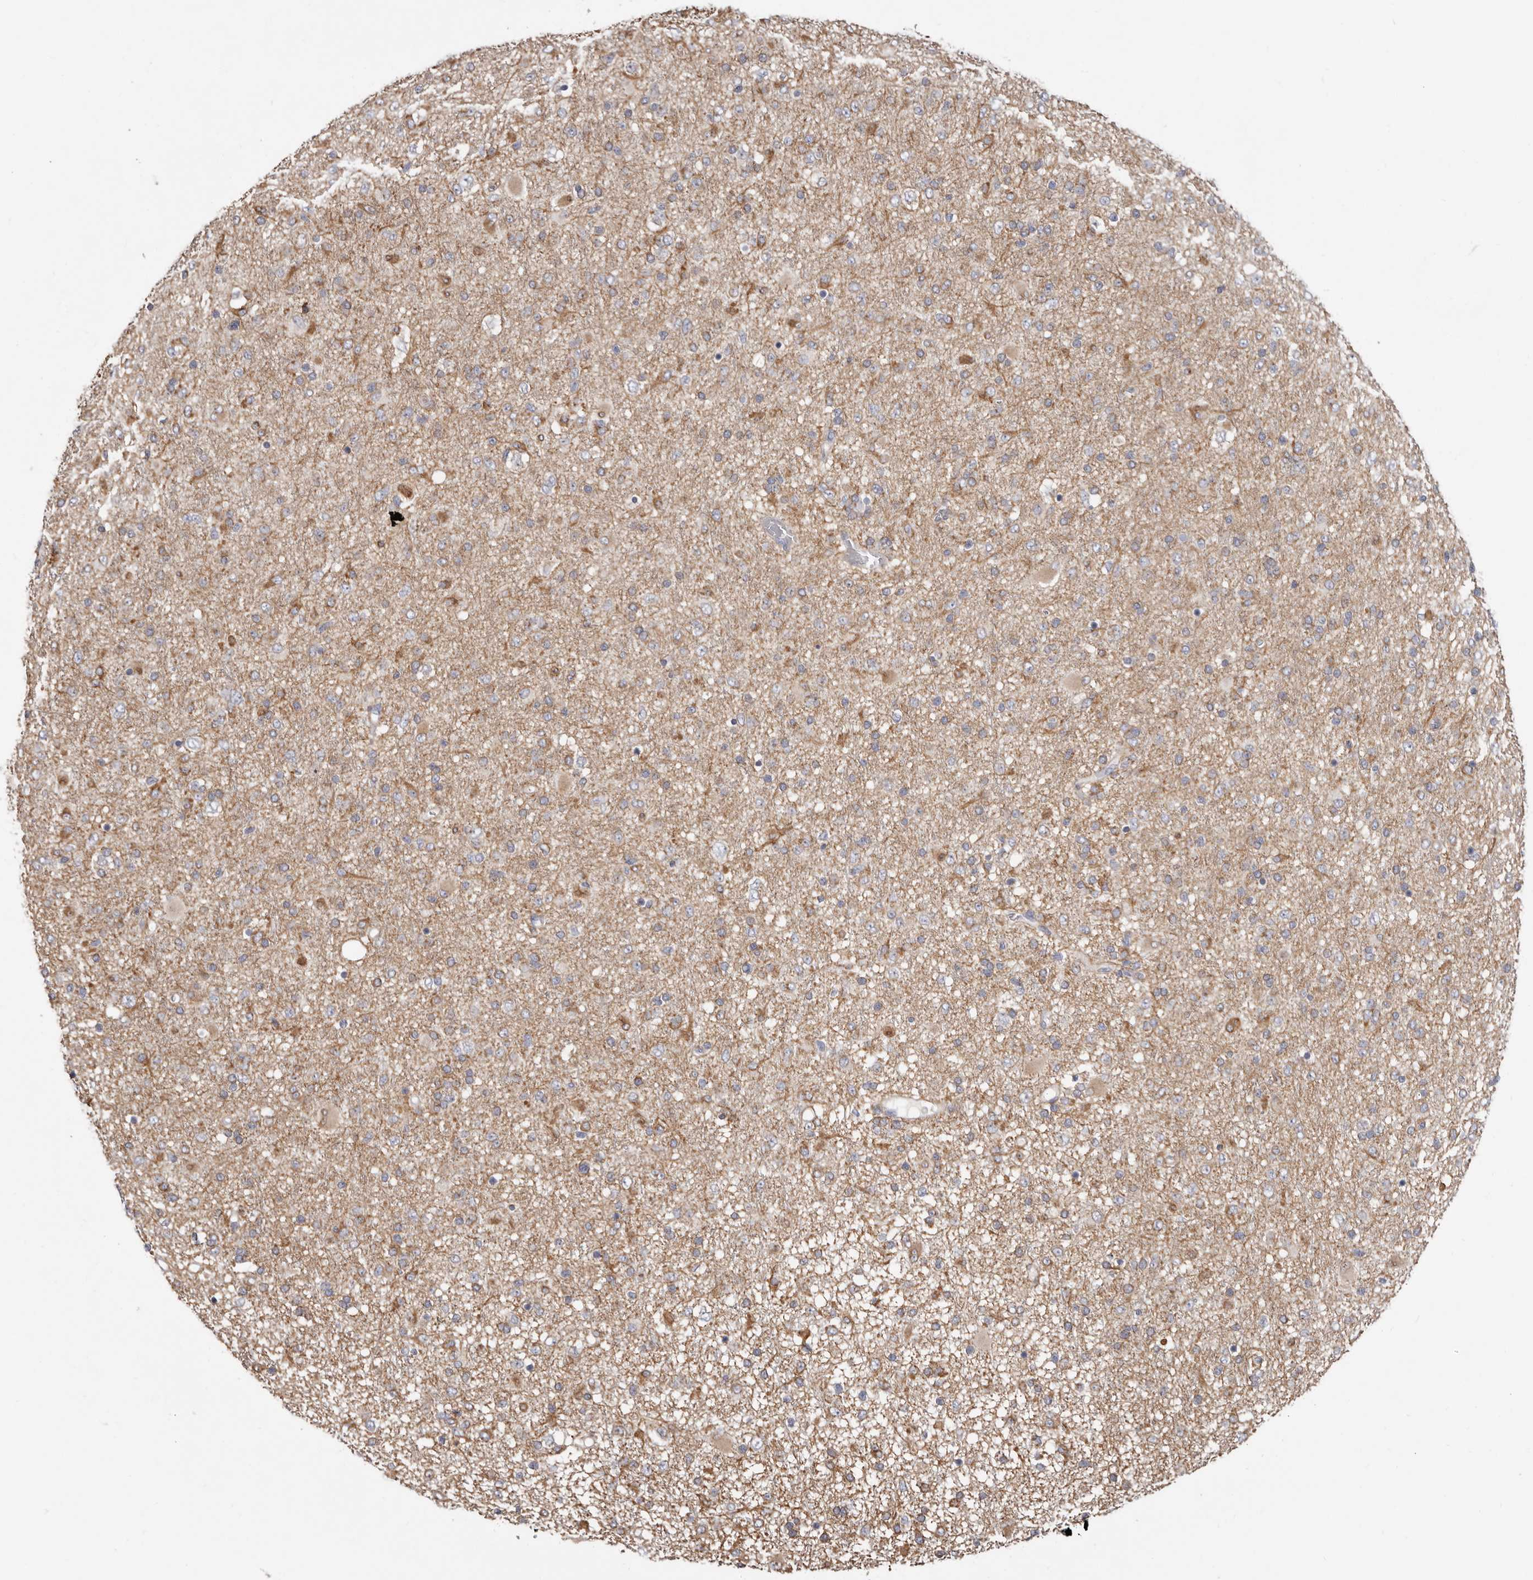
{"staining": {"intensity": "weak", "quantity": "<25%", "location": "cytoplasmic/membranous"}, "tissue": "glioma", "cell_type": "Tumor cells", "image_type": "cancer", "snomed": [{"axis": "morphology", "description": "Glioma, malignant, Low grade"}, {"axis": "topography", "description": "Brain"}], "caption": "Image shows no protein expression in tumor cells of glioma tissue.", "gene": "SPTA1", "patient": {"sex": "male", "age": 65}}